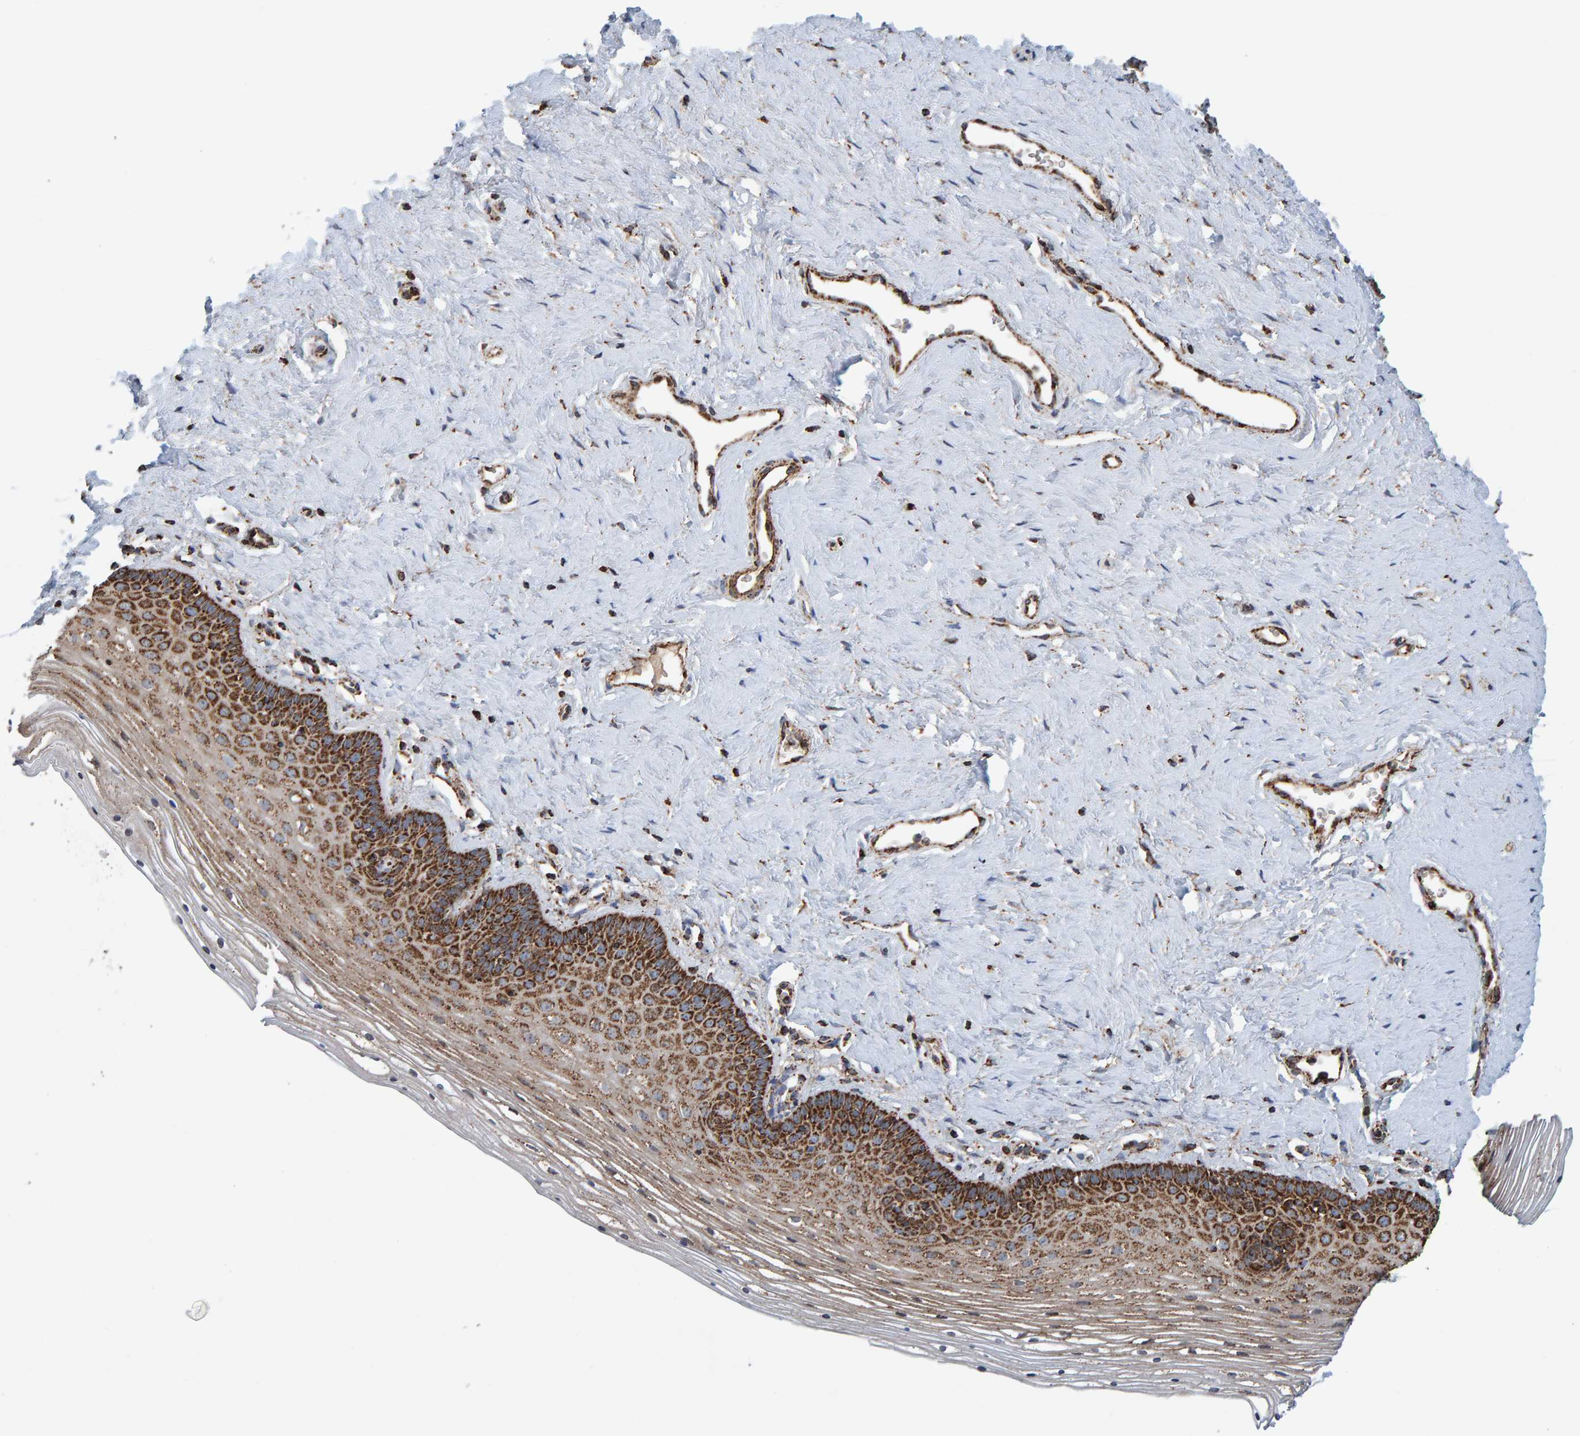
{"staining": {"intensity": "strong", "quantity": "25%-75%", "location": "cytoplasmic/membranous"}, "tissue": "vagina", "cell_type": "Squamous epithelial cells", "image_type": "normal", "snomed": [{"axis": "morphology", "description": "Normal tissue, NOS"}, {"axis": "topography", "description": "Vagina"}], "caption": "Immunohistochemical staining of benign human vagina displays high levels of strong cytoplasmic/membranous positivity in approximately 25%-75% of squamous epithelial cells. The protein is shown in brown color, while the nuclei are stained blue.", "gene": "MRPL45", "patient": {"sex": "female", "age": 32}}